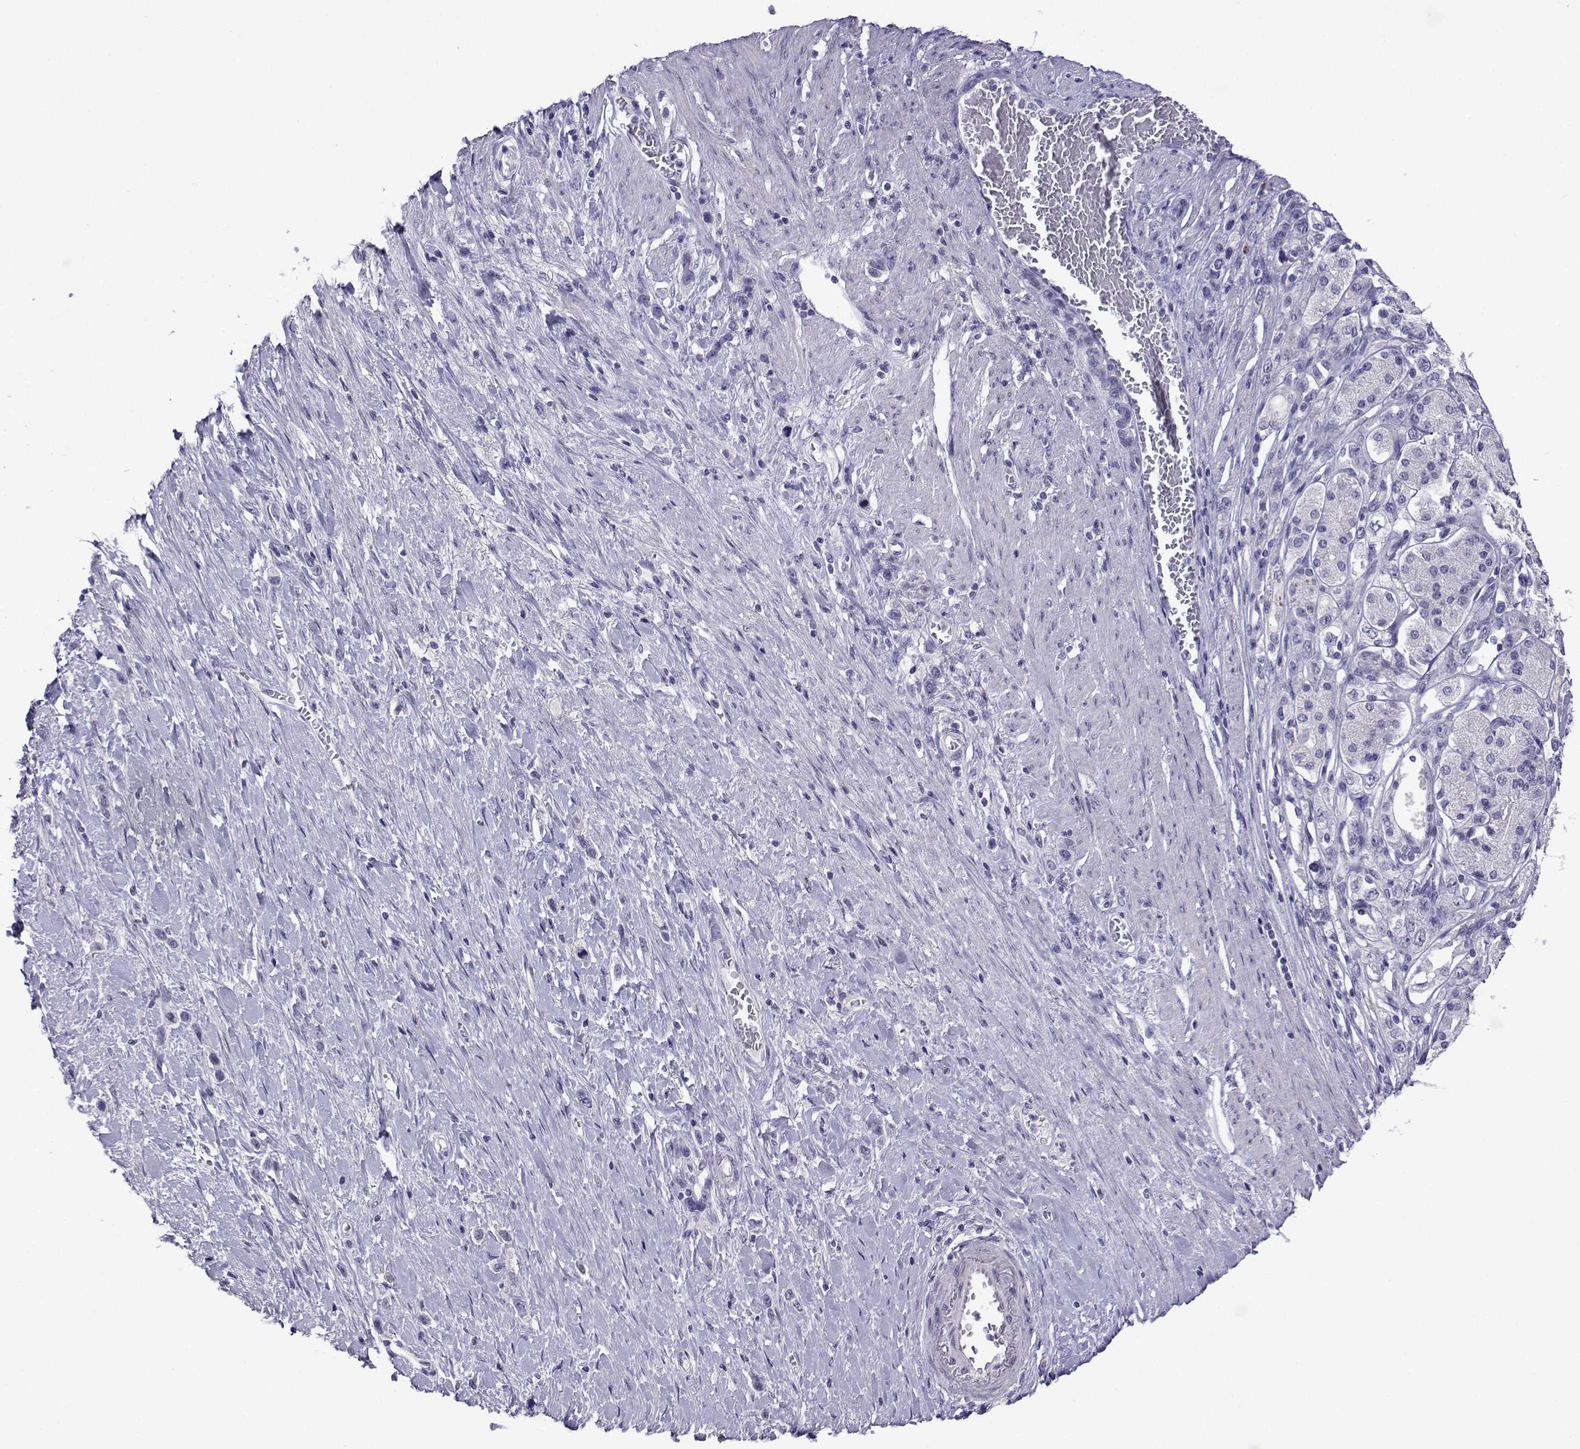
{"staining": {"intensity": "negative", "quantity": "none", "location": "none"}, "tissue": "stomach cancer", "cell_type": "Tumor cells", "image_type": "cancer", "snomed": [{"axis": "morphology", "description": "Normal tissue, NOS"}, {"axis": "morphology", "description": "Adenocarcinoma, NOS"}, {"axis": "morphology", "description": "Adenocarcinoma, High grade"}, {"axis": "topography", "description": "Stomach, upper"}, {"axis": "topography", "description": "Stomach"}], "caption": "The photomicrograph displays no significant expression in tumor cells of stomach cancer. (DAB (3,3'-diaminobenzidine) immunohistochemistry (IHC), high magnification).", "gene": "CFAP70", "patient": {"sex": "female", "age": 65}}